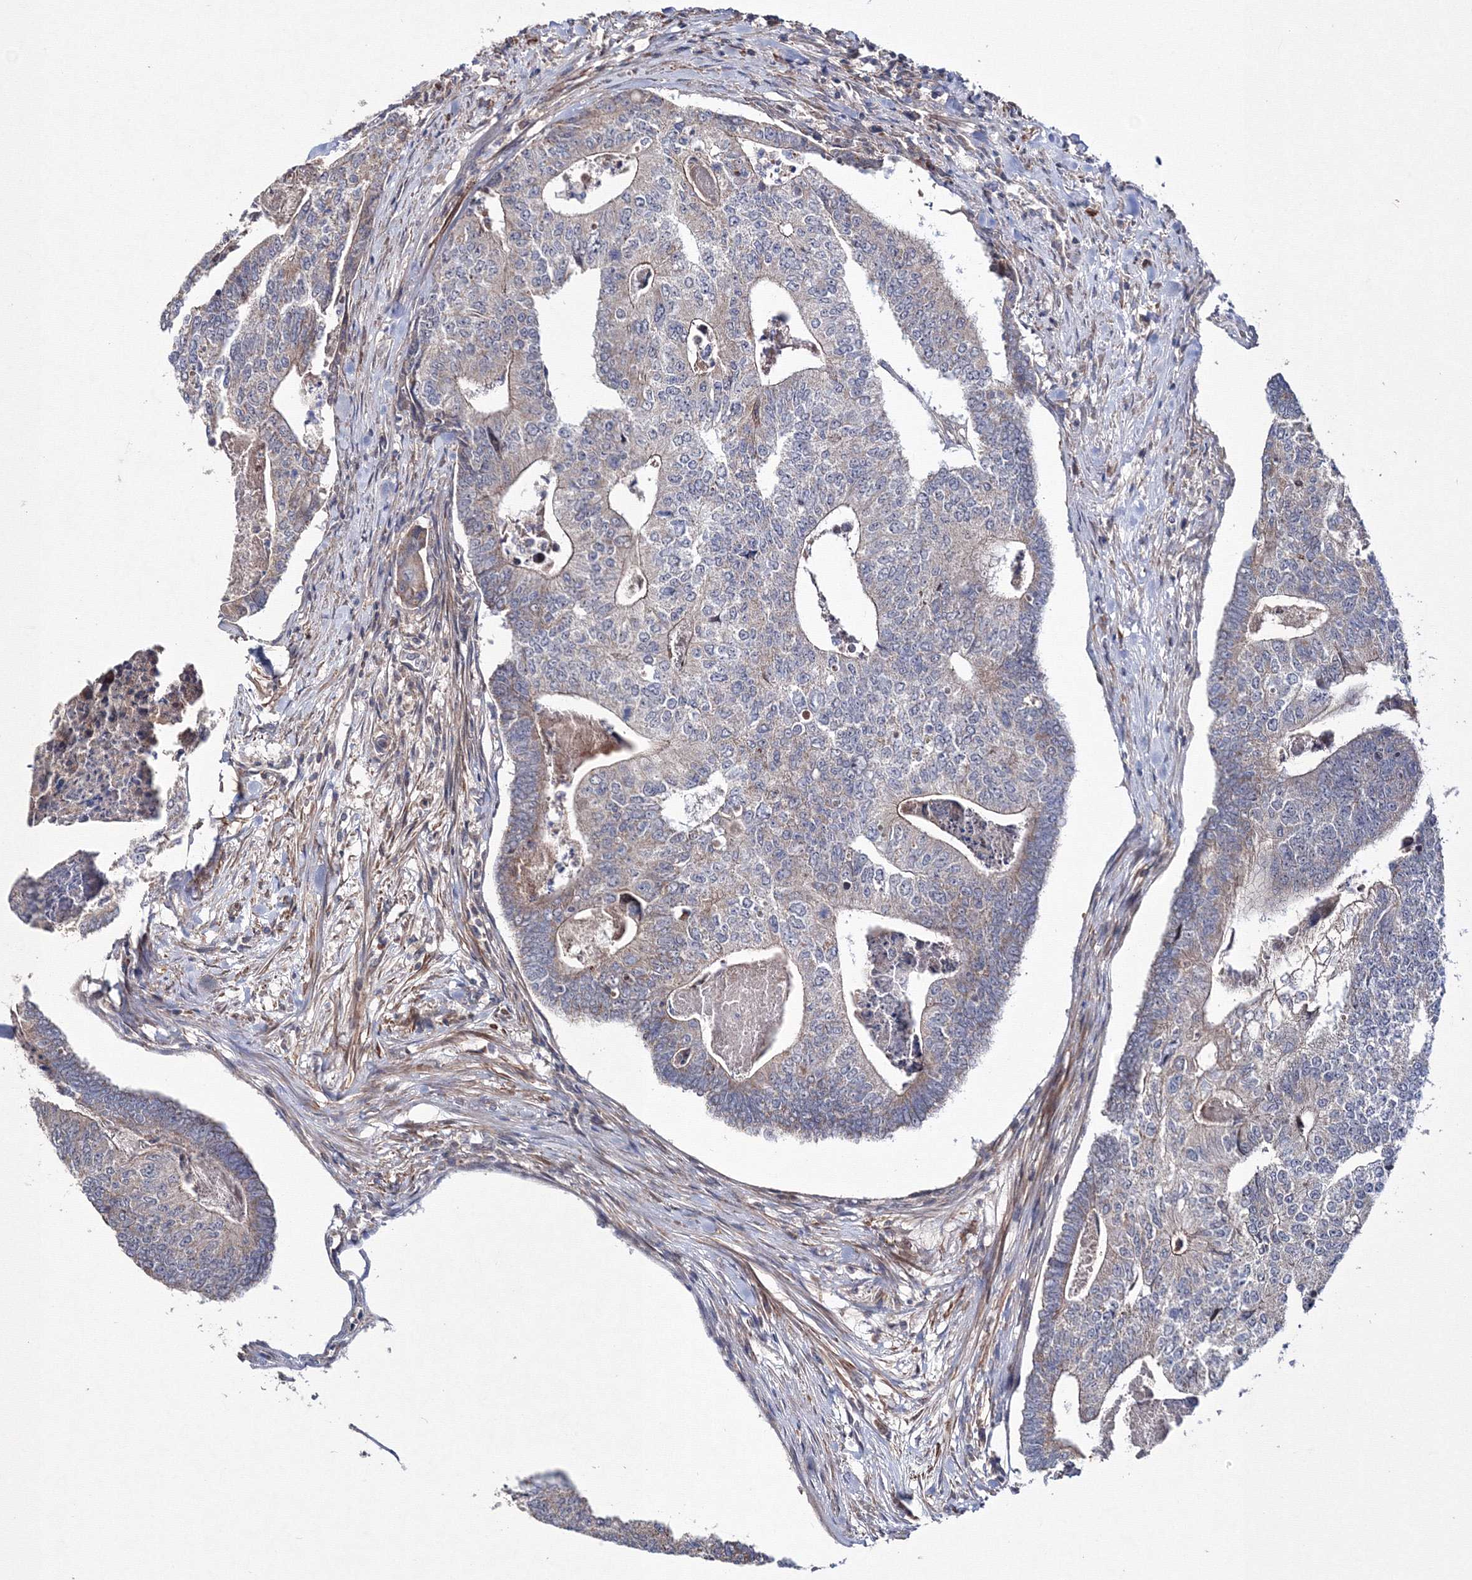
{"staining": {"intensity": "negative", "quantity": "none", "location": "none"}, "tissue": "colorectal cancer", "cell_type": "Tumor cells", "image_type": "cancer", "snomed": [{"axis": "morphology", "description": "Adenocarcinoma, NOS"}, {"axis": "topography", "description": "Colon"}], "caption": "DAB immunohistochemical staining of human colorectal cancer demonstrates no significant staining in tumor cells.", "gene": "PPP2R2B", "patient": {"sex": "female", "age": 67}}